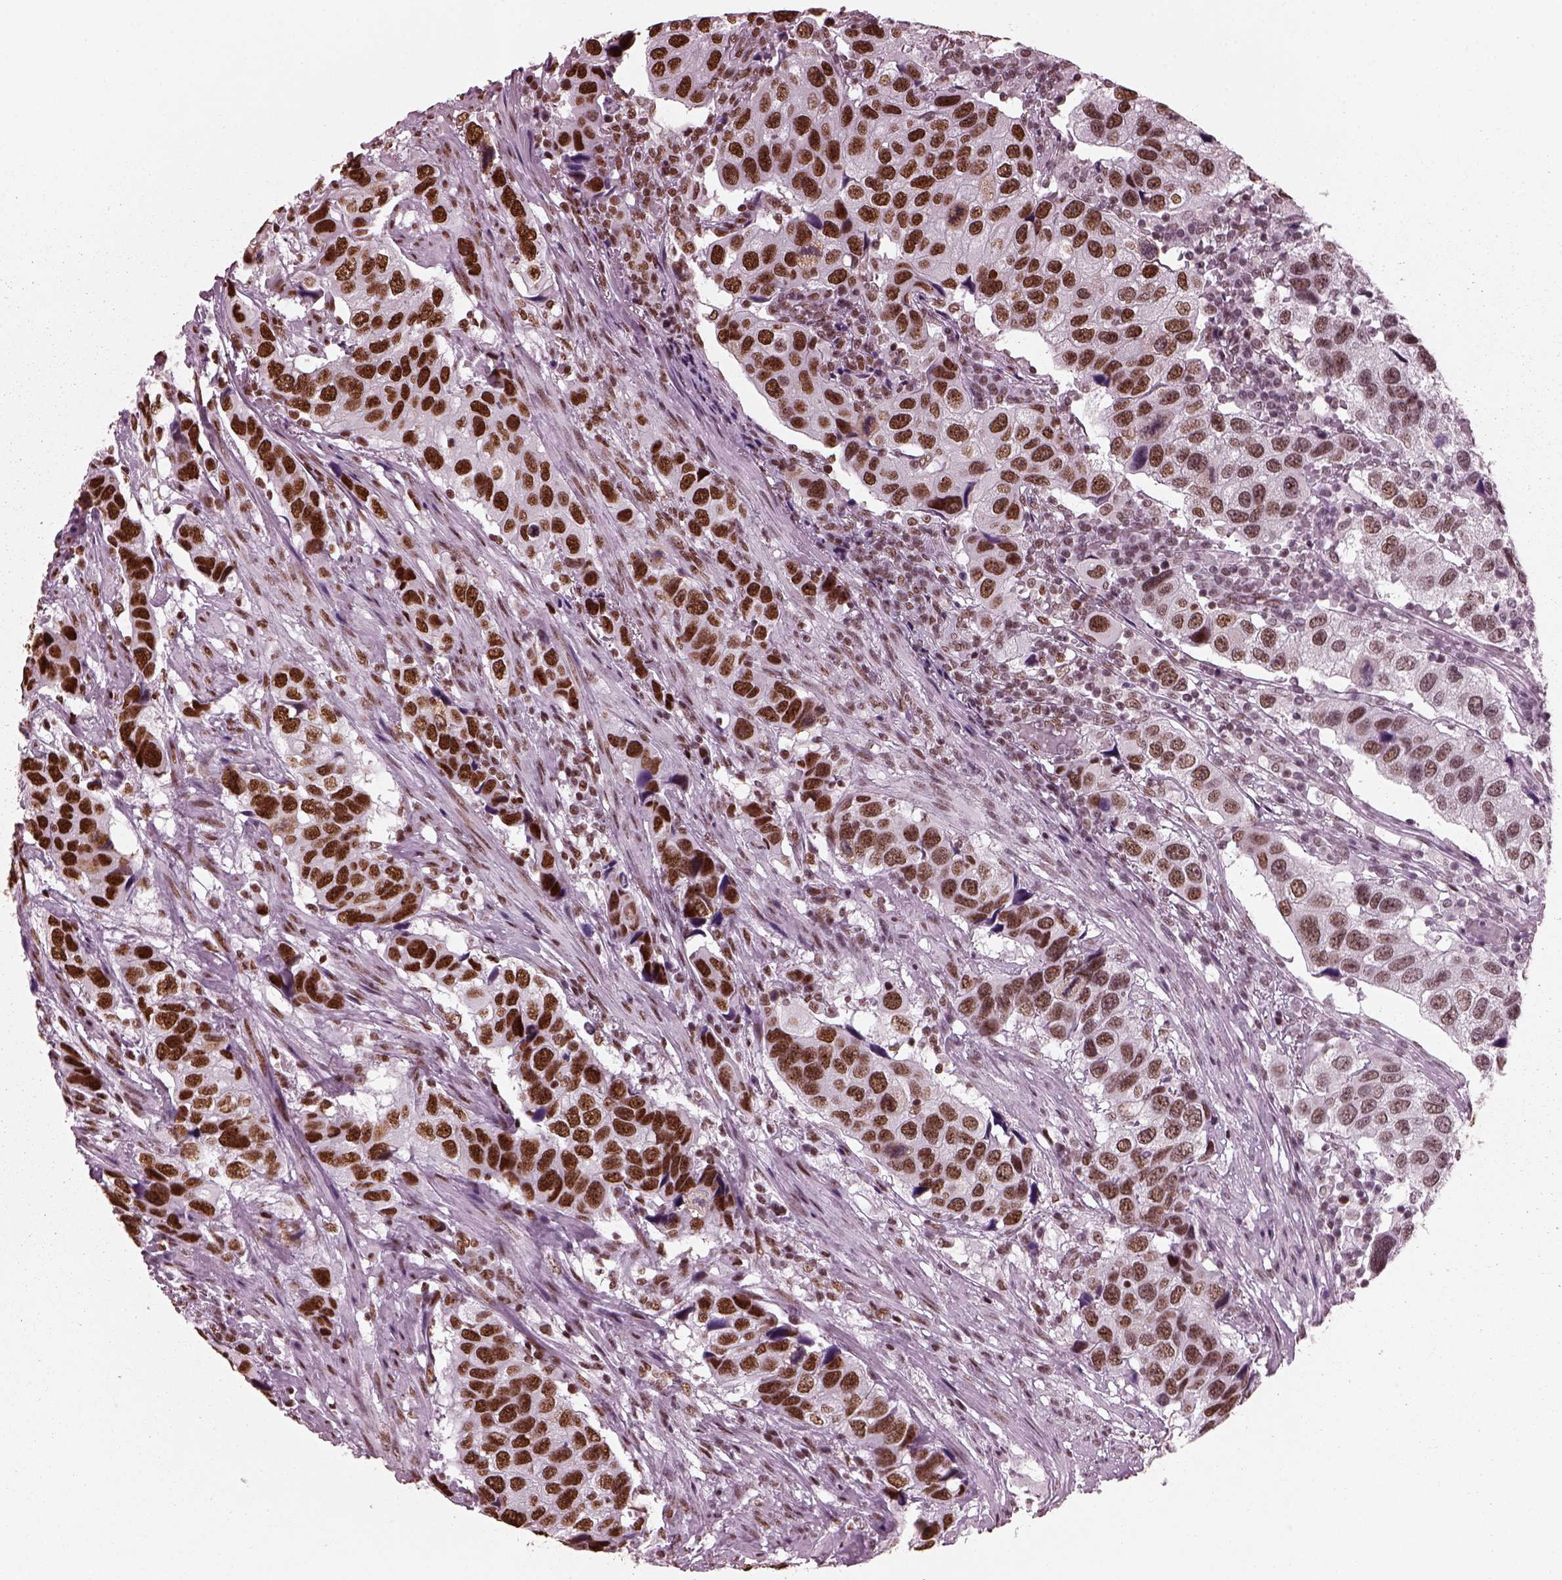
{"staining": {"intensity": "strong", "quantity": ">75%", "location": "nuclear"}, "tissue": "urothelial cancer", "cell_type": "Tumor cells", "image_type": "cancer", "snomed": [{"axis": "morphology", "description": "Urothelial carcinoma, High grade"}, {"axis": "topography", "description": "Urinary bladder"}], "caption": "A photomicrograph showing strong nuclear positivity in about >75% of tumor cells in urothelial cancer, as visualized by brown immunohistochemical staining.", "gene": "CBFA2T3", "patient": {"sex": "male", "age": 79}}